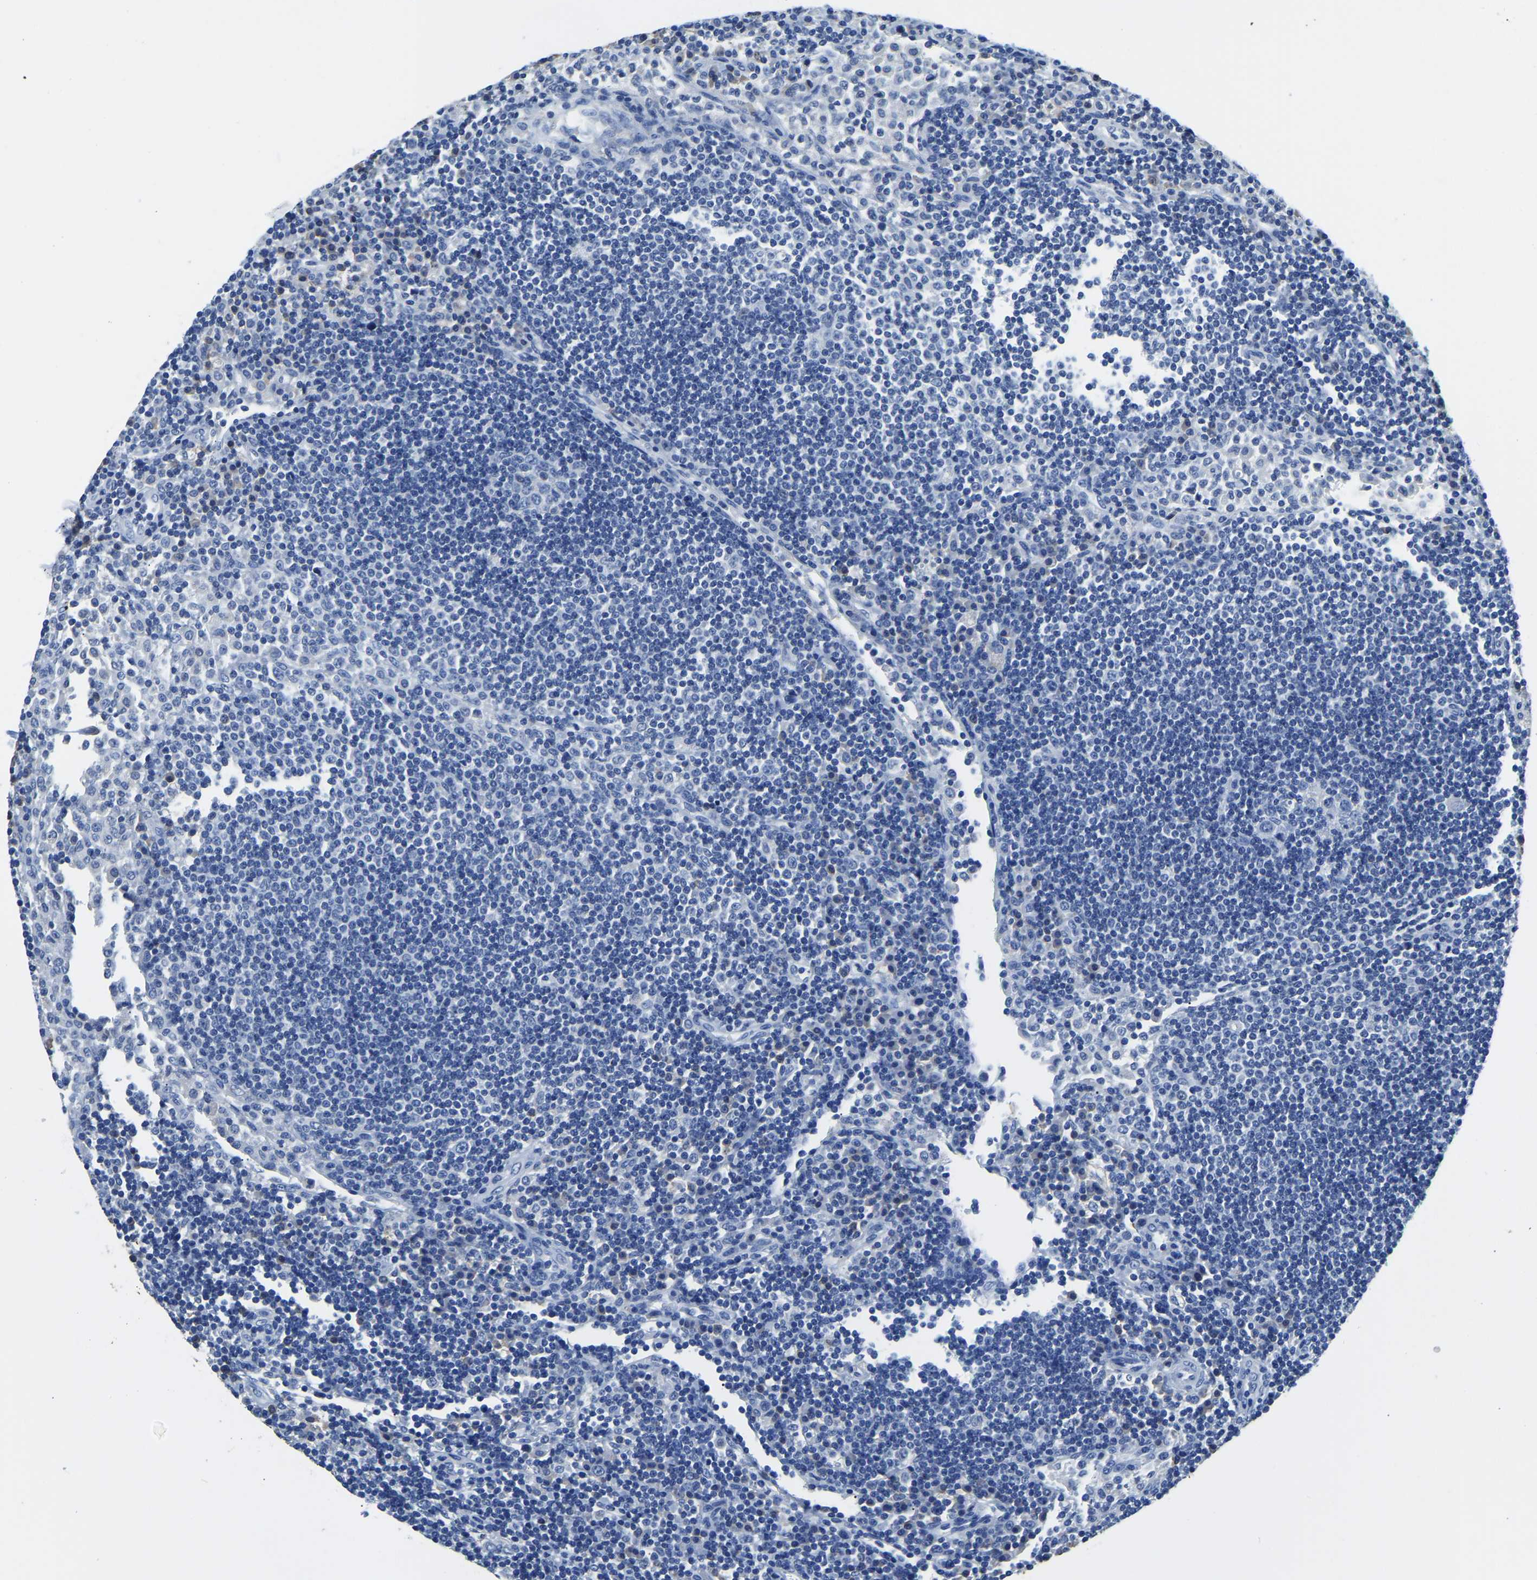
{"staining": {"intensity": "negative", "quantity": "none", "location": "none"}, "tissue": "lymph node", "cell_type": "Germinal center cells", "image_type": "normal", "snomed": [{"axis": "morphology", "description": "Normal tissue, NOS"}, {"axis": "topography", "description": "Lymph node"}], "caption": "DAB (3,3'-diaminobenzidine) immunohistochemical staining of normal lymph node shows no significant expression in germinal center cells.", "gene": "ZDHHC13", "patient": {"sex": "female", "age": 53}}